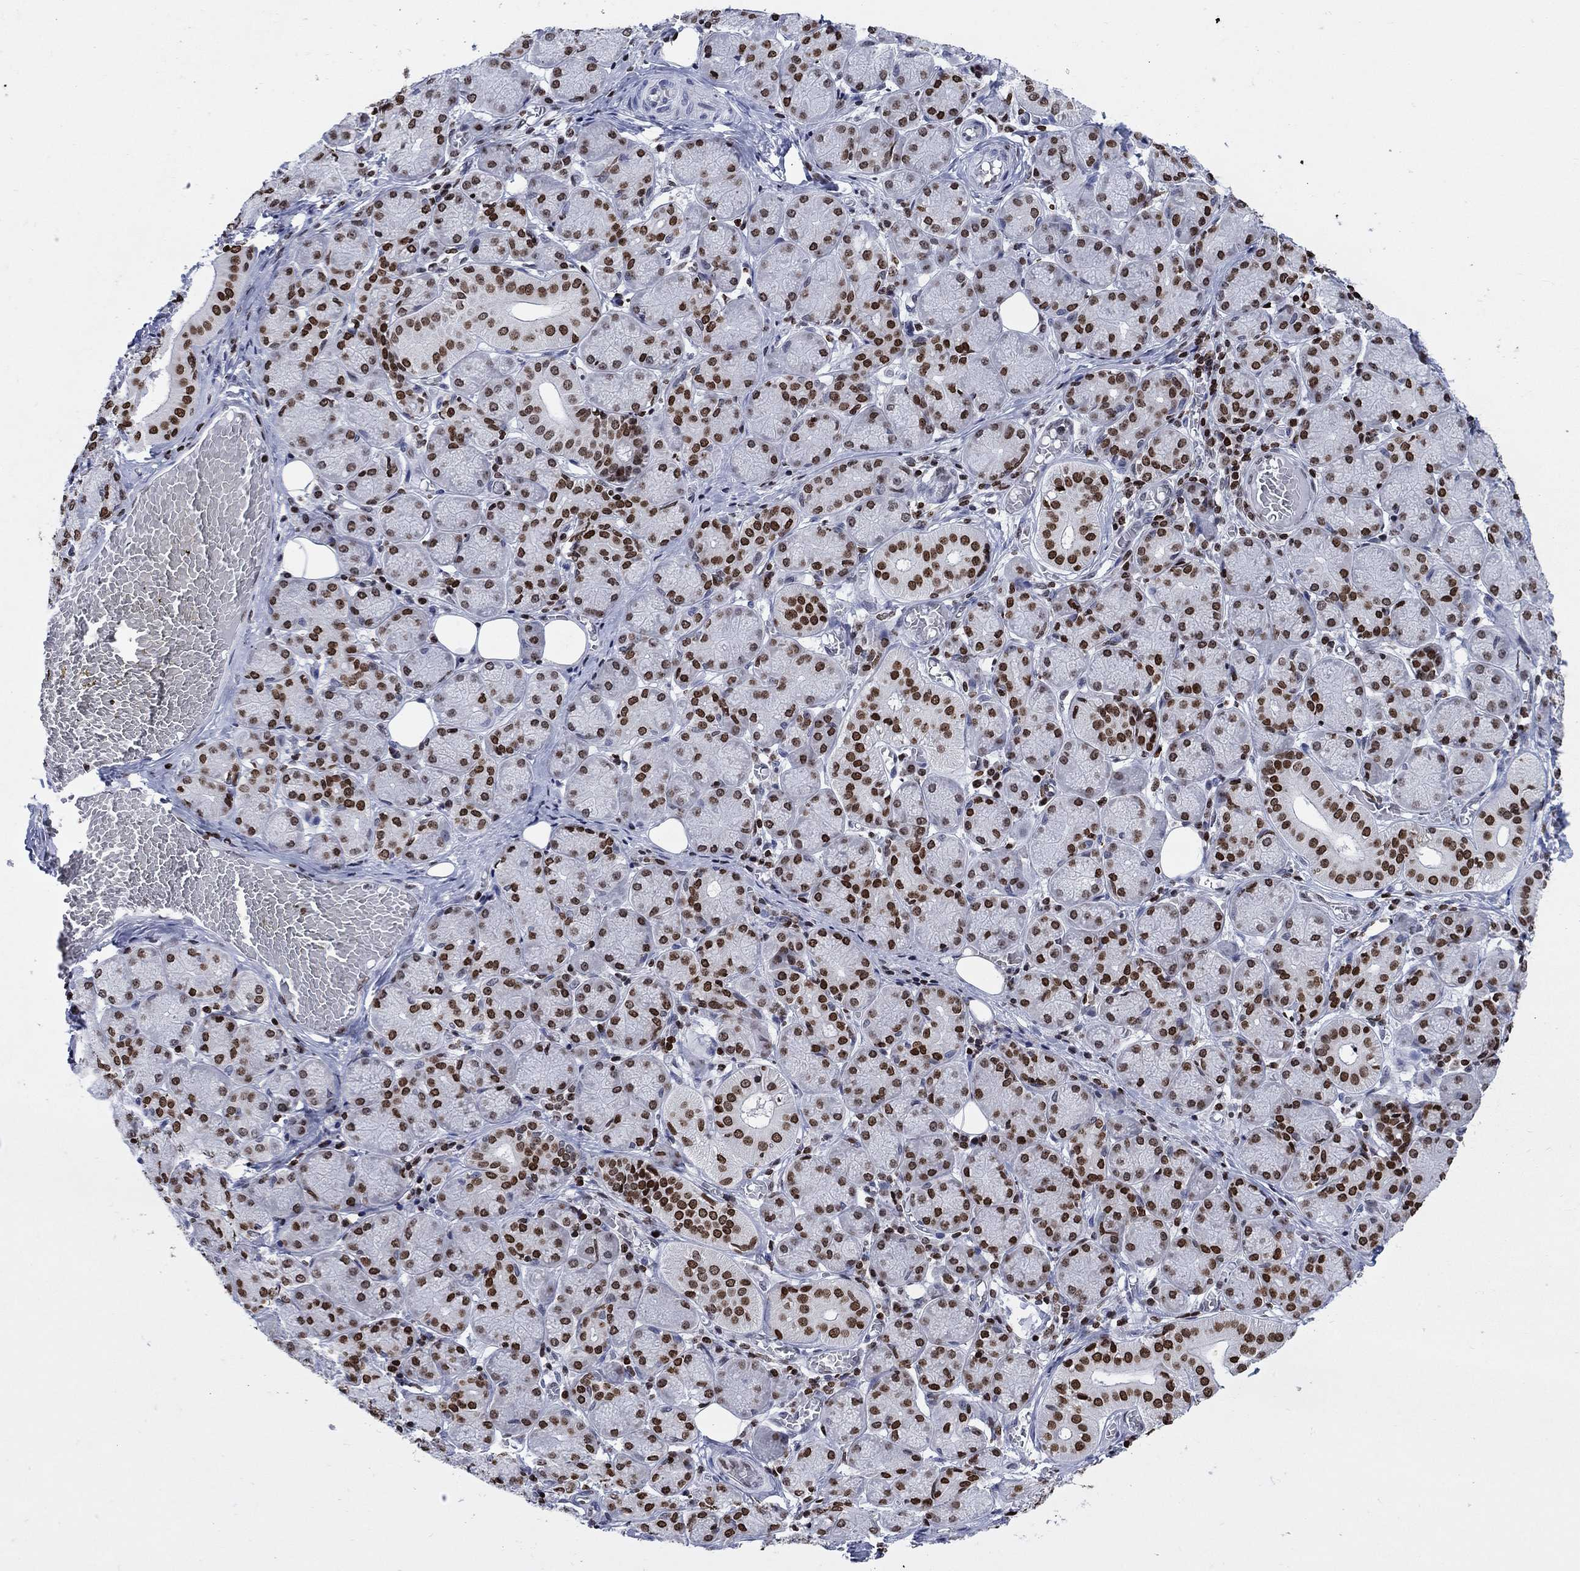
{"staining": {"intensity": "strong", "quantity": "25%-75%", "location": "nuclear"}, "tissue": "salivary gland", "cell_type": "Glandular cells", "image_type": "normal", "snomed": [{"axis": "morphology", "description": "Normal tissue, NOS"}, {"axis": "topography", "description": "Salivary gland"}, {"axis": "topography", "description": "Peripheral nerve tissue"}], "caption": "A photomicrograph of human salivary gland stained for a protein demonstrates strong nuclear brown staining in glandular cells.", "gene": "HMGA1", "patient": {"sex": "female", "age": 24}}